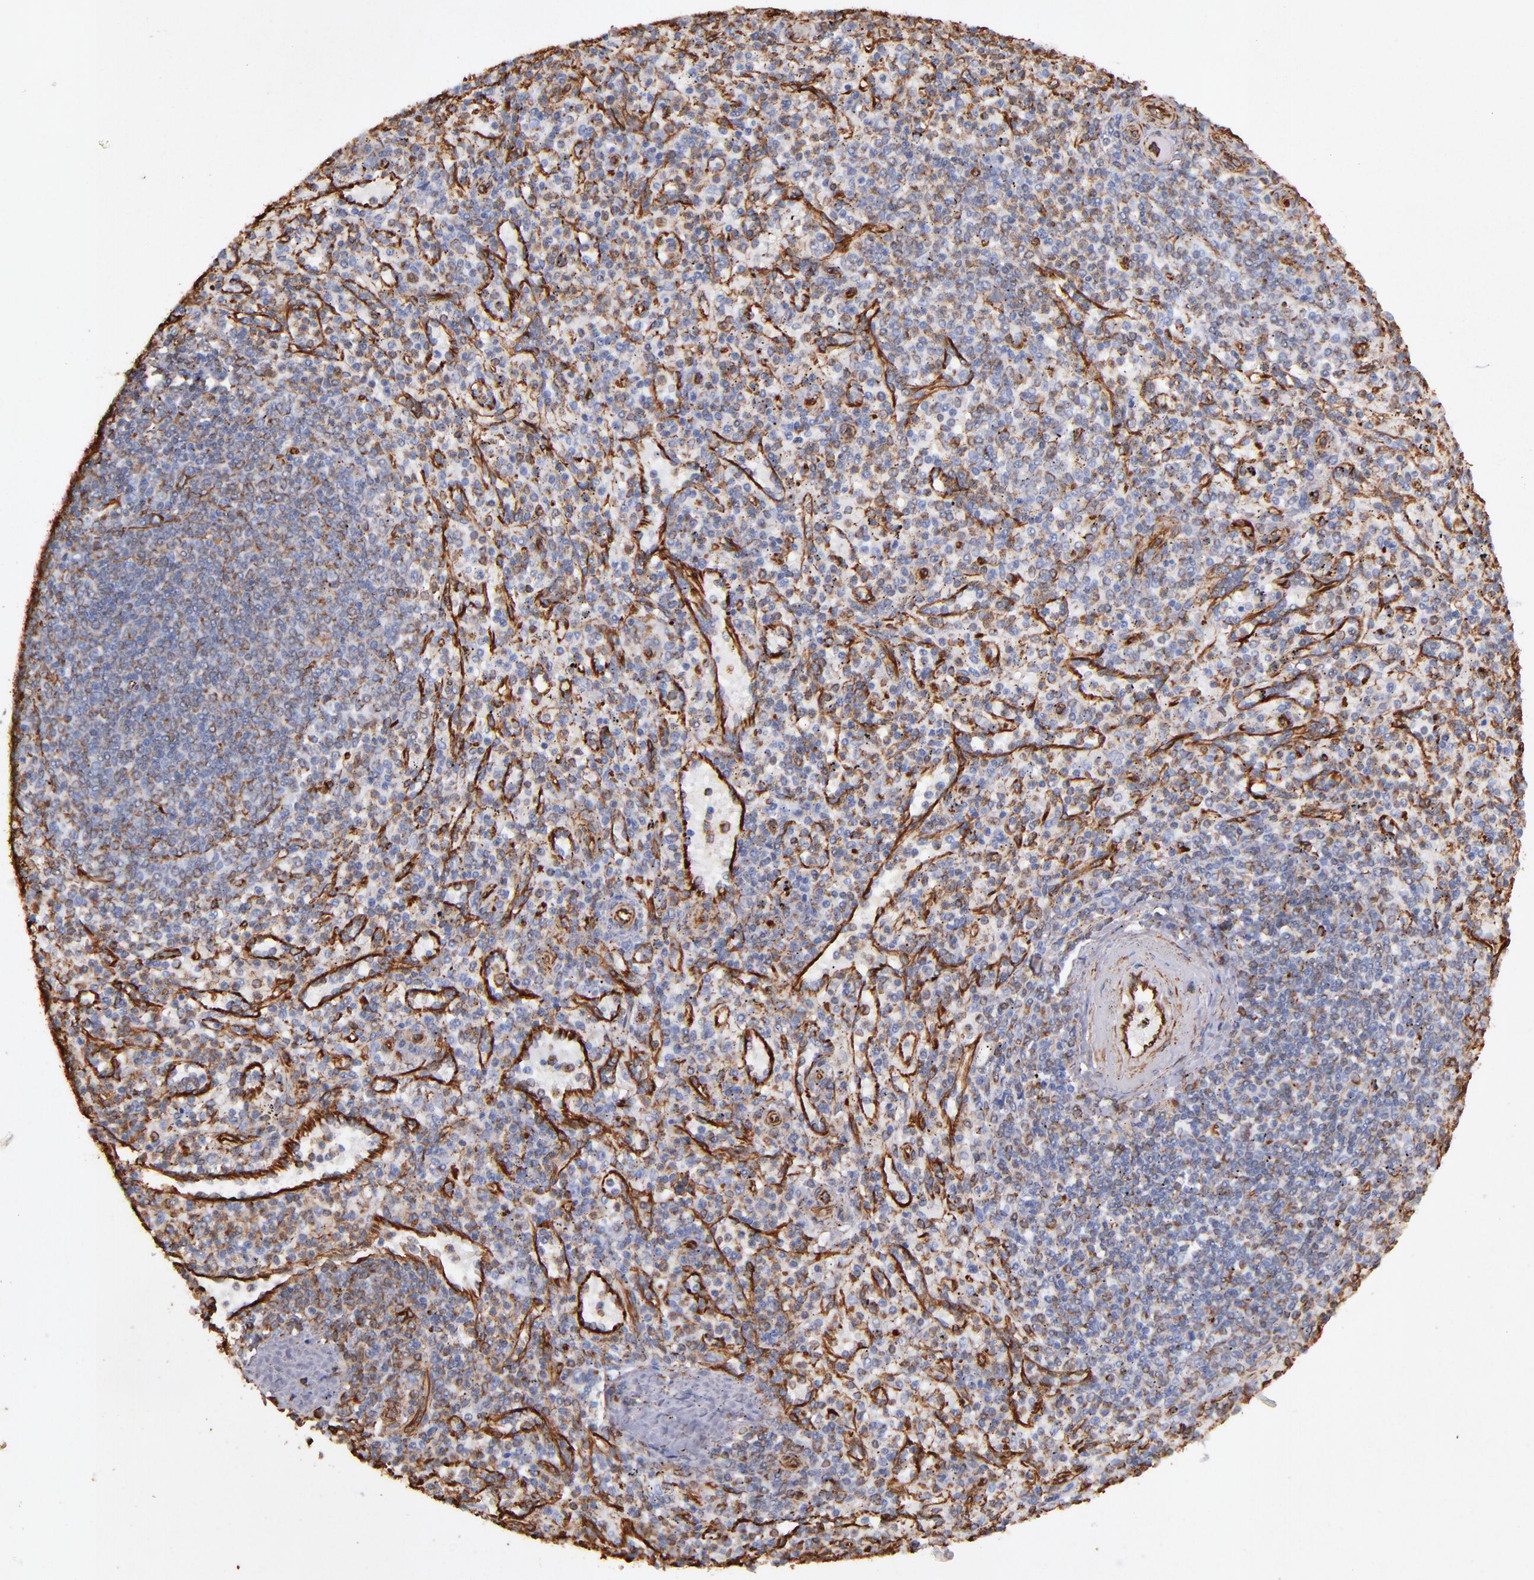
{"staining": {"intensity": "strong", "quantity": ">75%", "location": "cytoplasmic/membranous"}, "tissue": "spleen", "cell_type": "Cells in red pulp", "image_type": "normal", "snomed": [{"axis": "morphology", "description": "Normal tissue, NOS"}, {"axis": "topography", "description": "Spleen"}], "caption": "Spleen stained for a protein (brown) reveals strong cytoplasmic/membranous positive positivity in about >75% of cells in red pulp.", "gene": "VIM", "patient": {"sex": "male", "age": 72}}